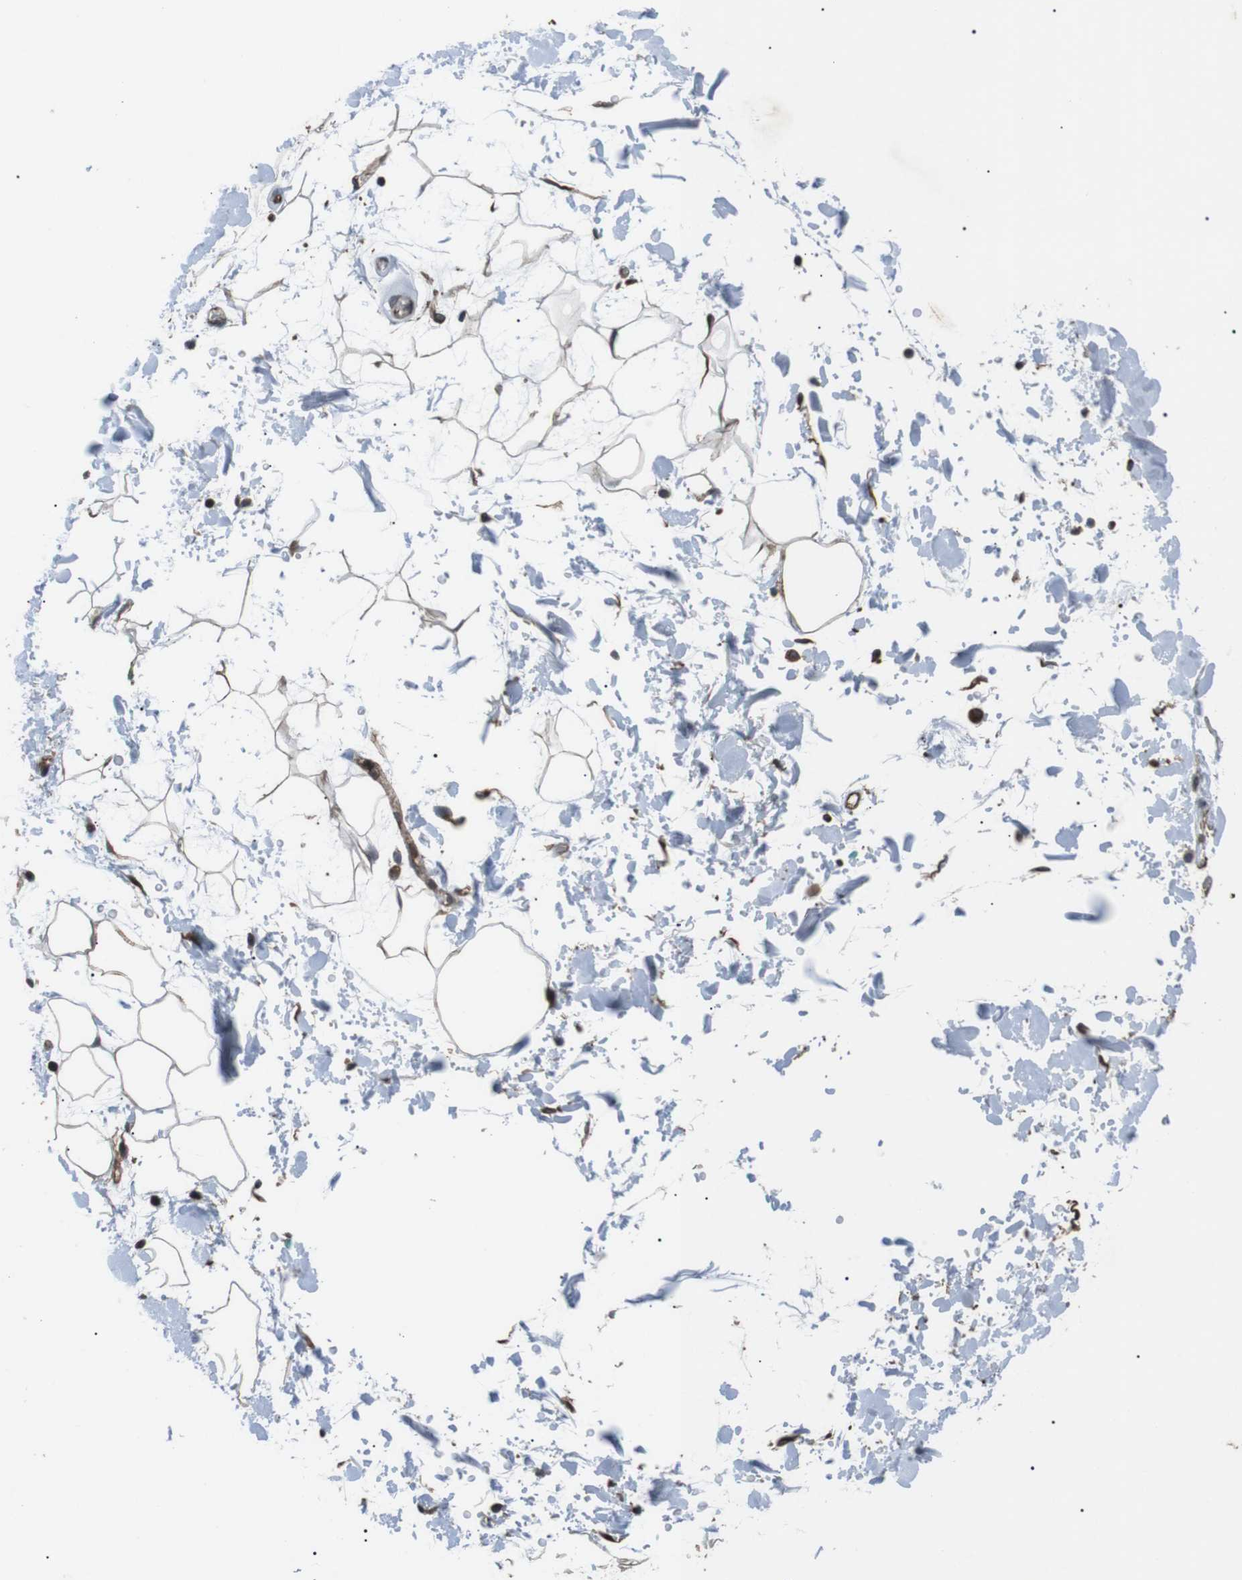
{"staining": {"intensity": "negative", "quantity": "none", "location": "none"}, "tissue": "adipose tissue", "cell_type": "Adipocytes", "image_type": "normal", "snomed": [{"axis": "morphology", "description": "Normal tissue, NOS"}, {"axis": "topography", "description": "Soft tissue"}], "caption": "The photomicrograph demonstrates no staining of adipocytes in normal adipose tissue. (DAB (3,3'-diaminobenzidine) IHC visualized using brightfield microscopy, high magnification).", "gene": "GPR161", "patient": {"sex": "male", "age": 72}}